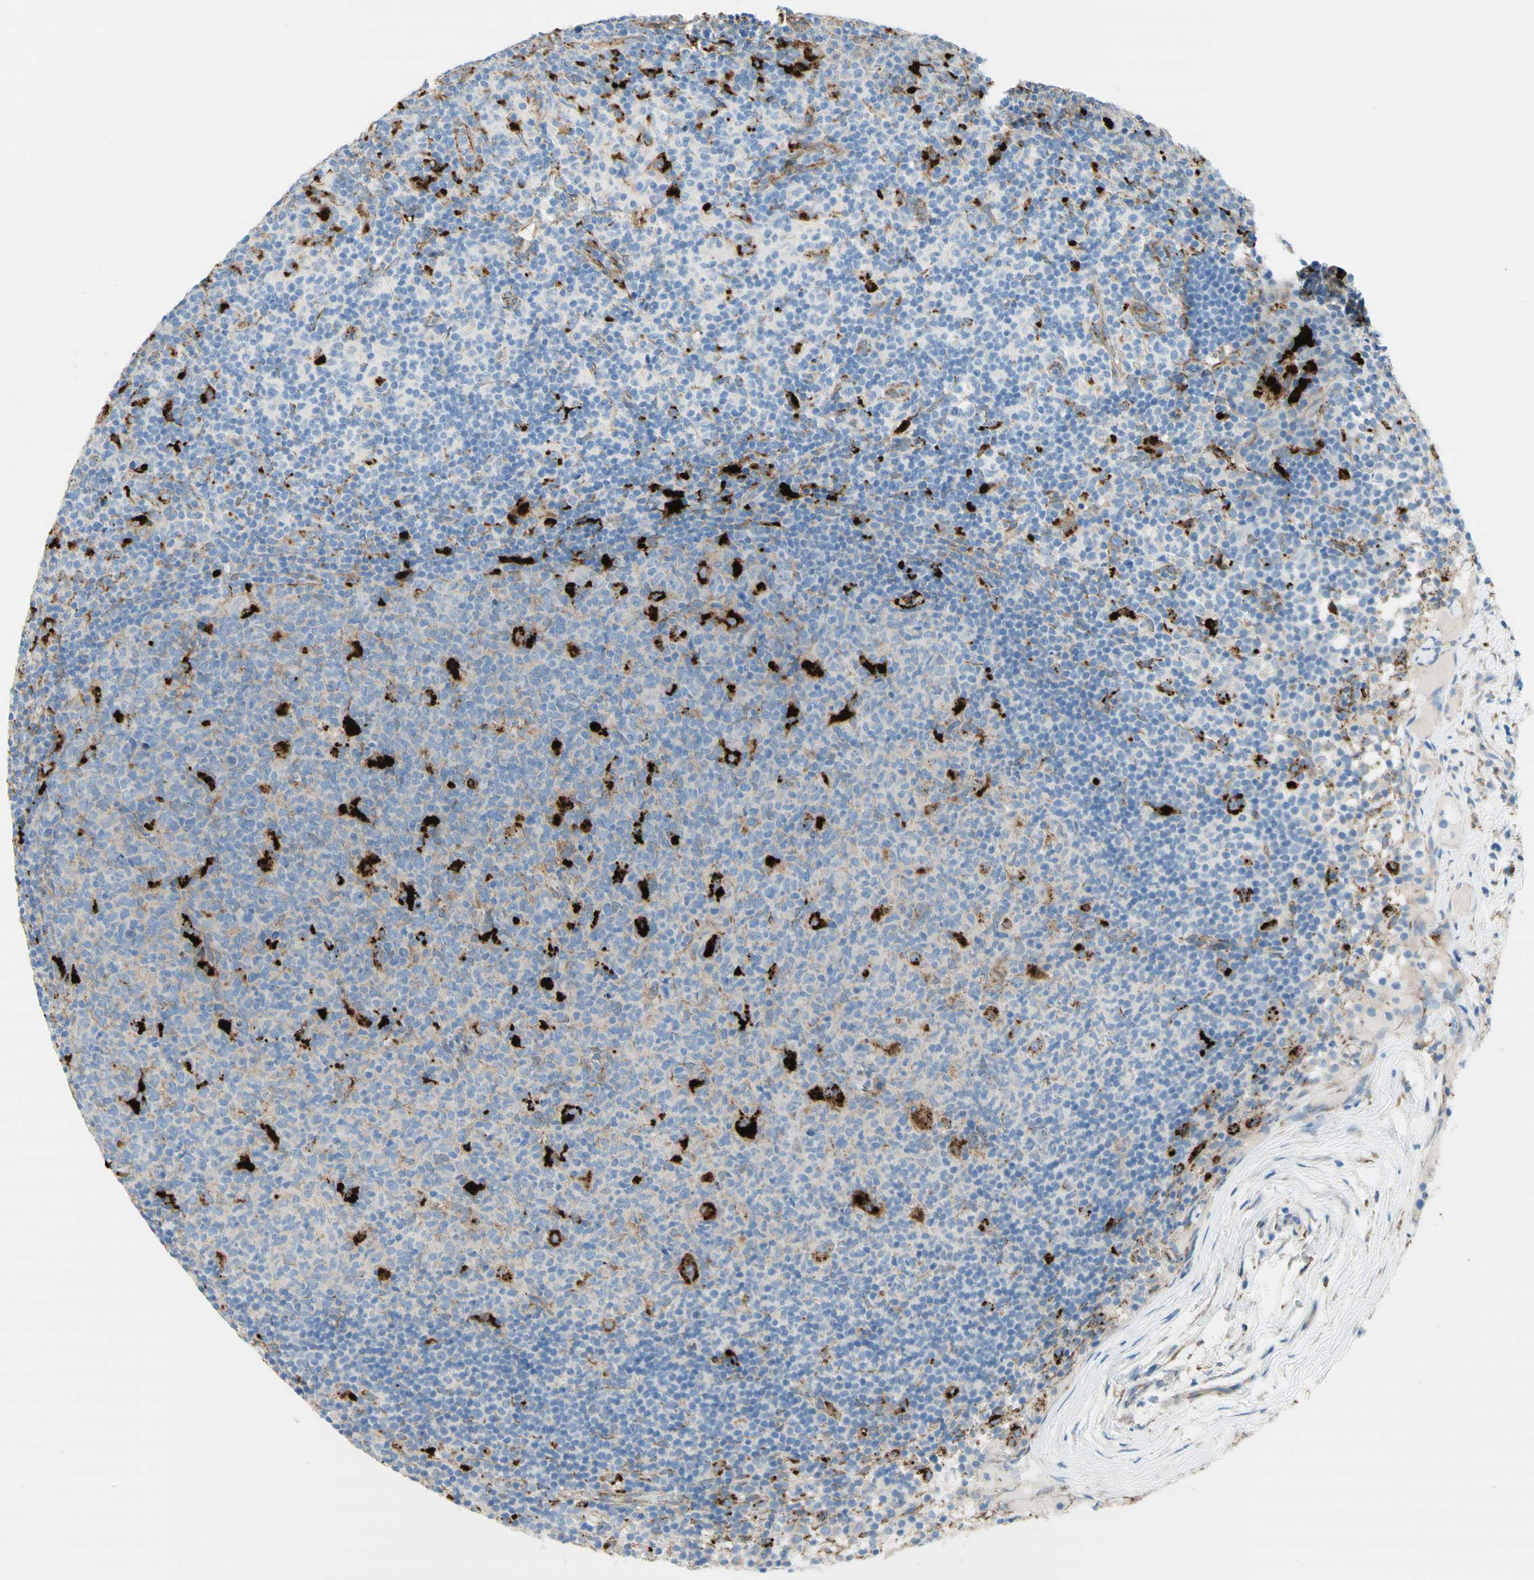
{"staining": {"intensity": "strong", "quantity": "<25%", "location": "cytoplasmic/membranous"}, "tissue": "lymph node", "cell_type": "Germinal center cells", "image_type": "normal", "snomed": [{"axis": "morphology", "description": "Normal tissue, NOS"}, {"axis": "morphology", "description": "Inflammation, NOS"}, {"axis": "topography", "description": "Lymph node"}], "caption": "Protein analysis of benign lymph node shows strong cytoplasmic/membranous expression in approximately <25% of germinal center cells. Nuclei are stained in blue.", "gene": "URB2", "patient": {"sex": "male", "age": 55}}